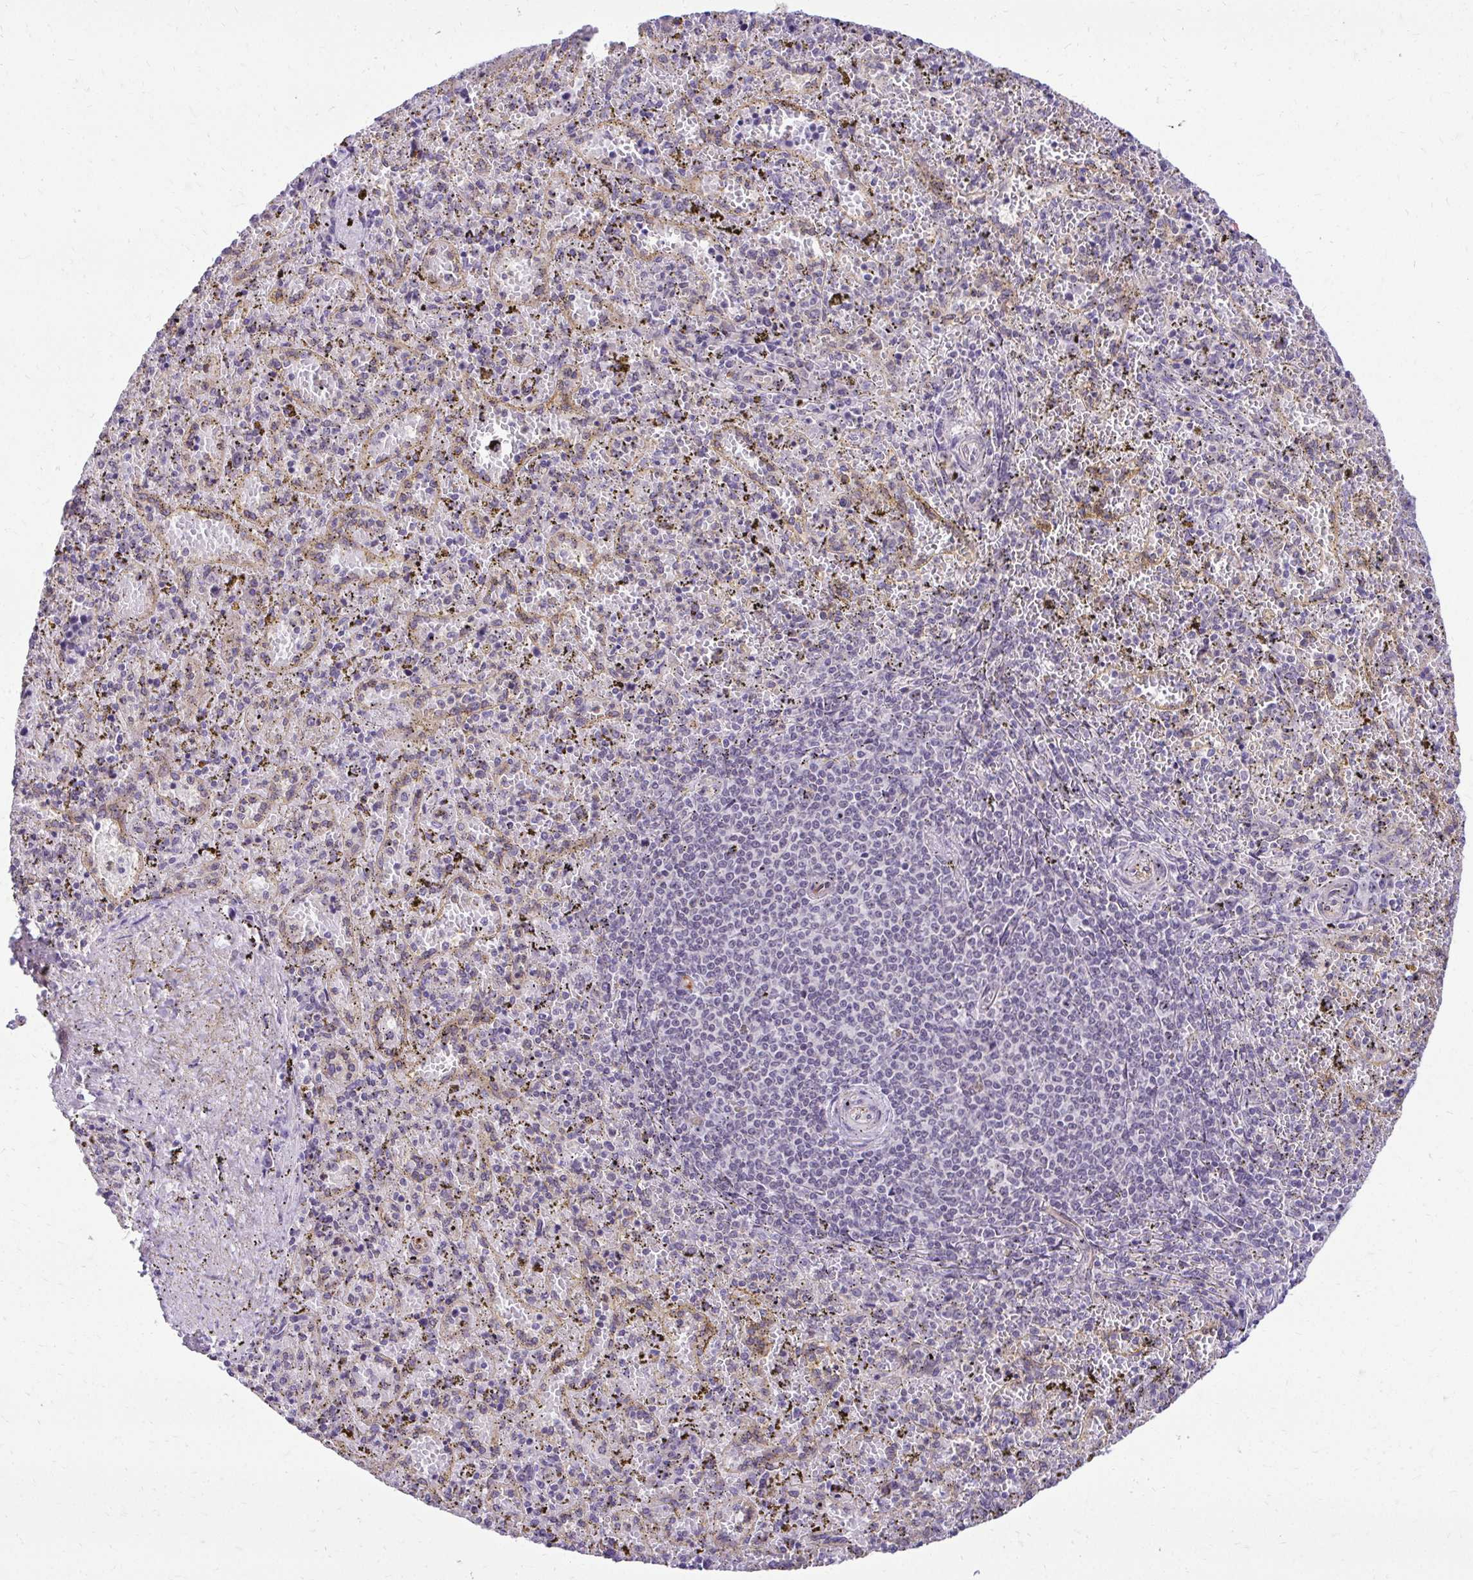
{"staining": {"intensity": "negative", "quantity": "none", "location": "none"}, "tissue": "spleen", "cell_type": "Cells in red pulp", "image_type": "normal", "snomed": [{"axis": "morphology", "description": "Normal tissue, NOS"}, {"axis": "topography", "description": "Spleen"}], "caption": "High magnification brightfield microscopy of benign spleen stained with DAB (3,3'-diaminobenzidine) (brown) and counterstained with hematoxylin (blue): cells in red pulp show no significant staining.", "gene": "NIFK", "patient": {"sex": "female", "age": 50}}